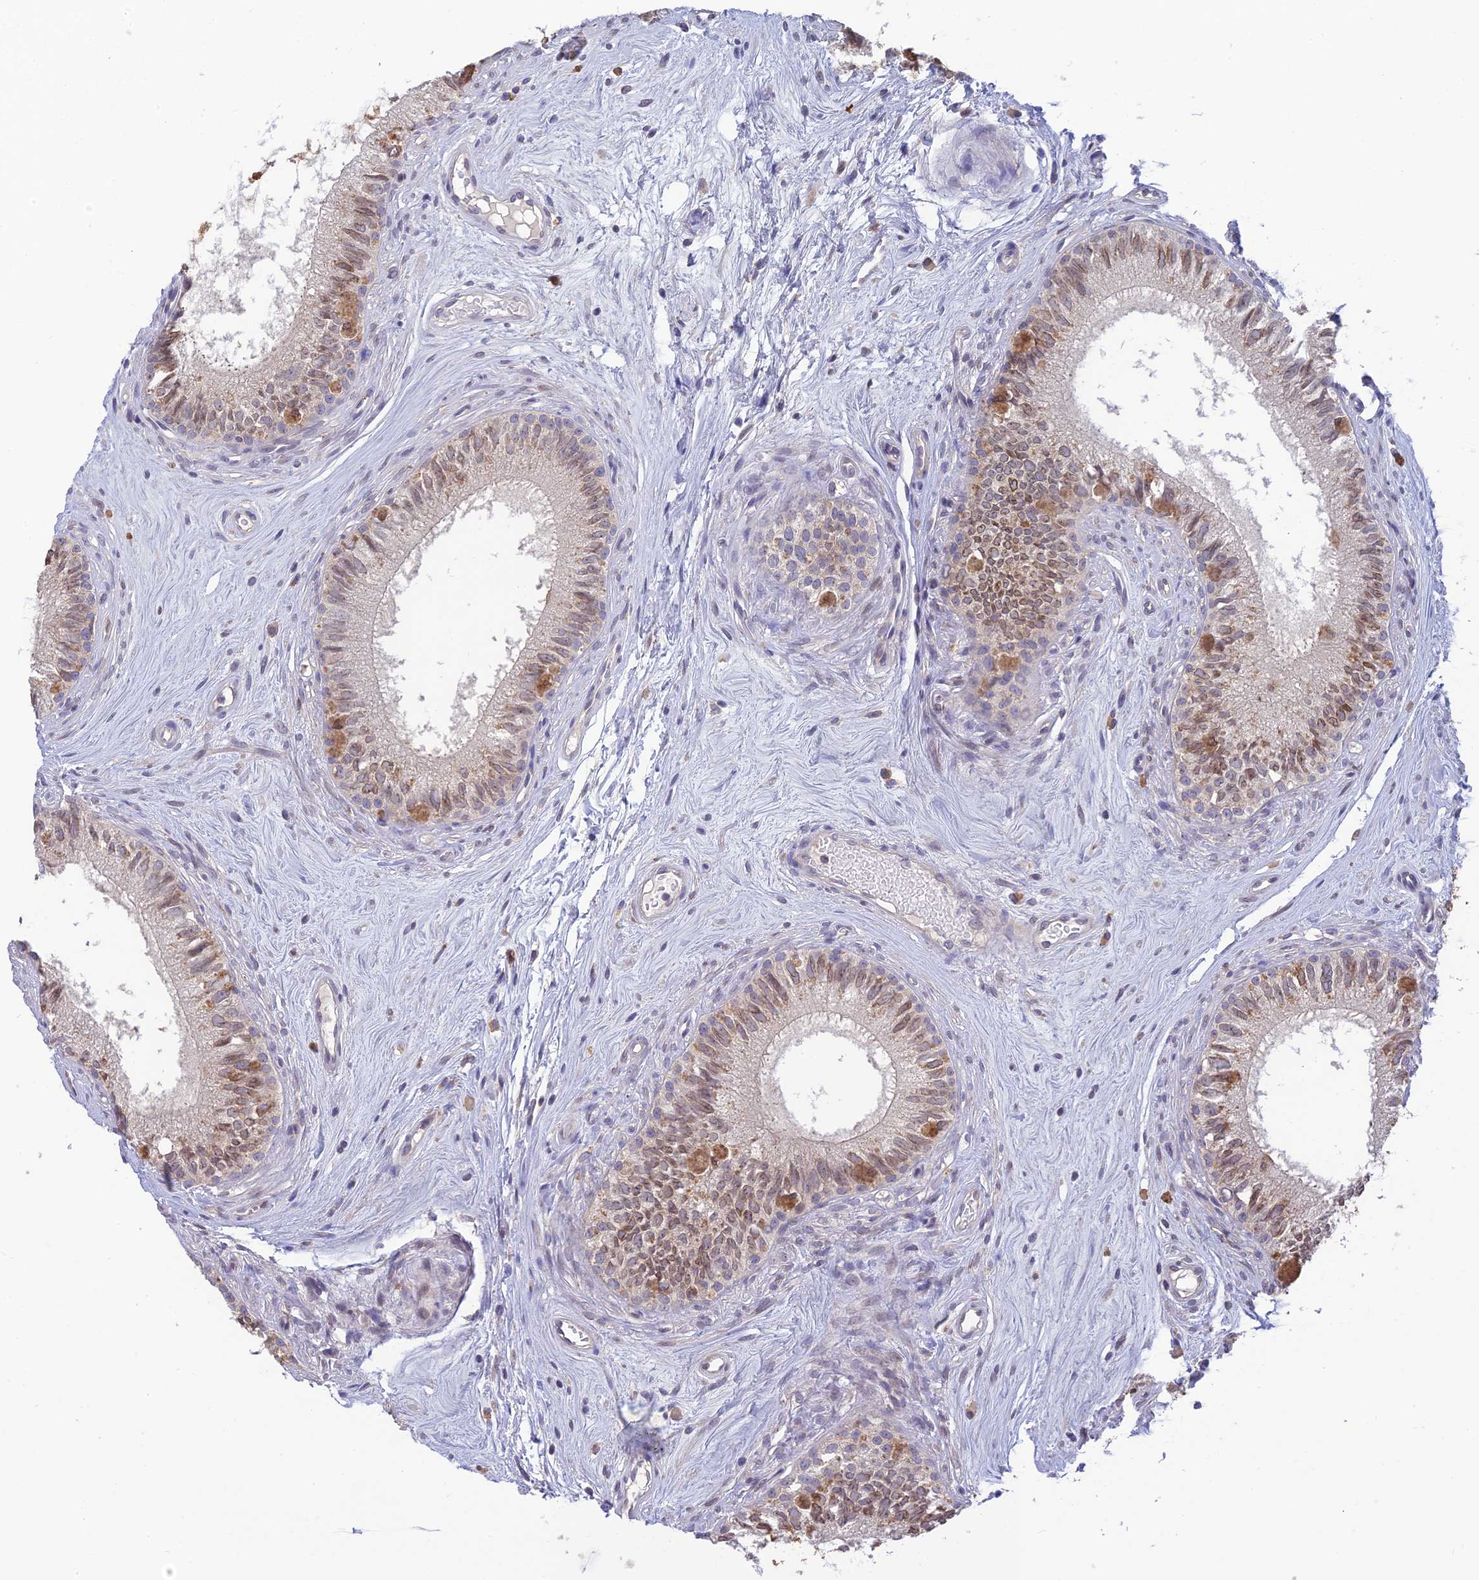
{"staining": {"intensity": "moderate", "quantity": "25%-75%", "location": "cytoplasmic/membranous"}, "tissue": "epididymis", "cell_type": "Glandular cells", "image_type": "normal", "snomed": [{"axis": "morphology", "description": "Normal tissue, NOS"}, {"axis": "topography", "description": "Epididymis"}], "caption": "Protein staining shows moderate cytoplasmic/membranous expression in about 25%-75% of glandular cells in benign epididymis.", "gene": "BMT2", "patient": {"sex": "male", "age": 71}}